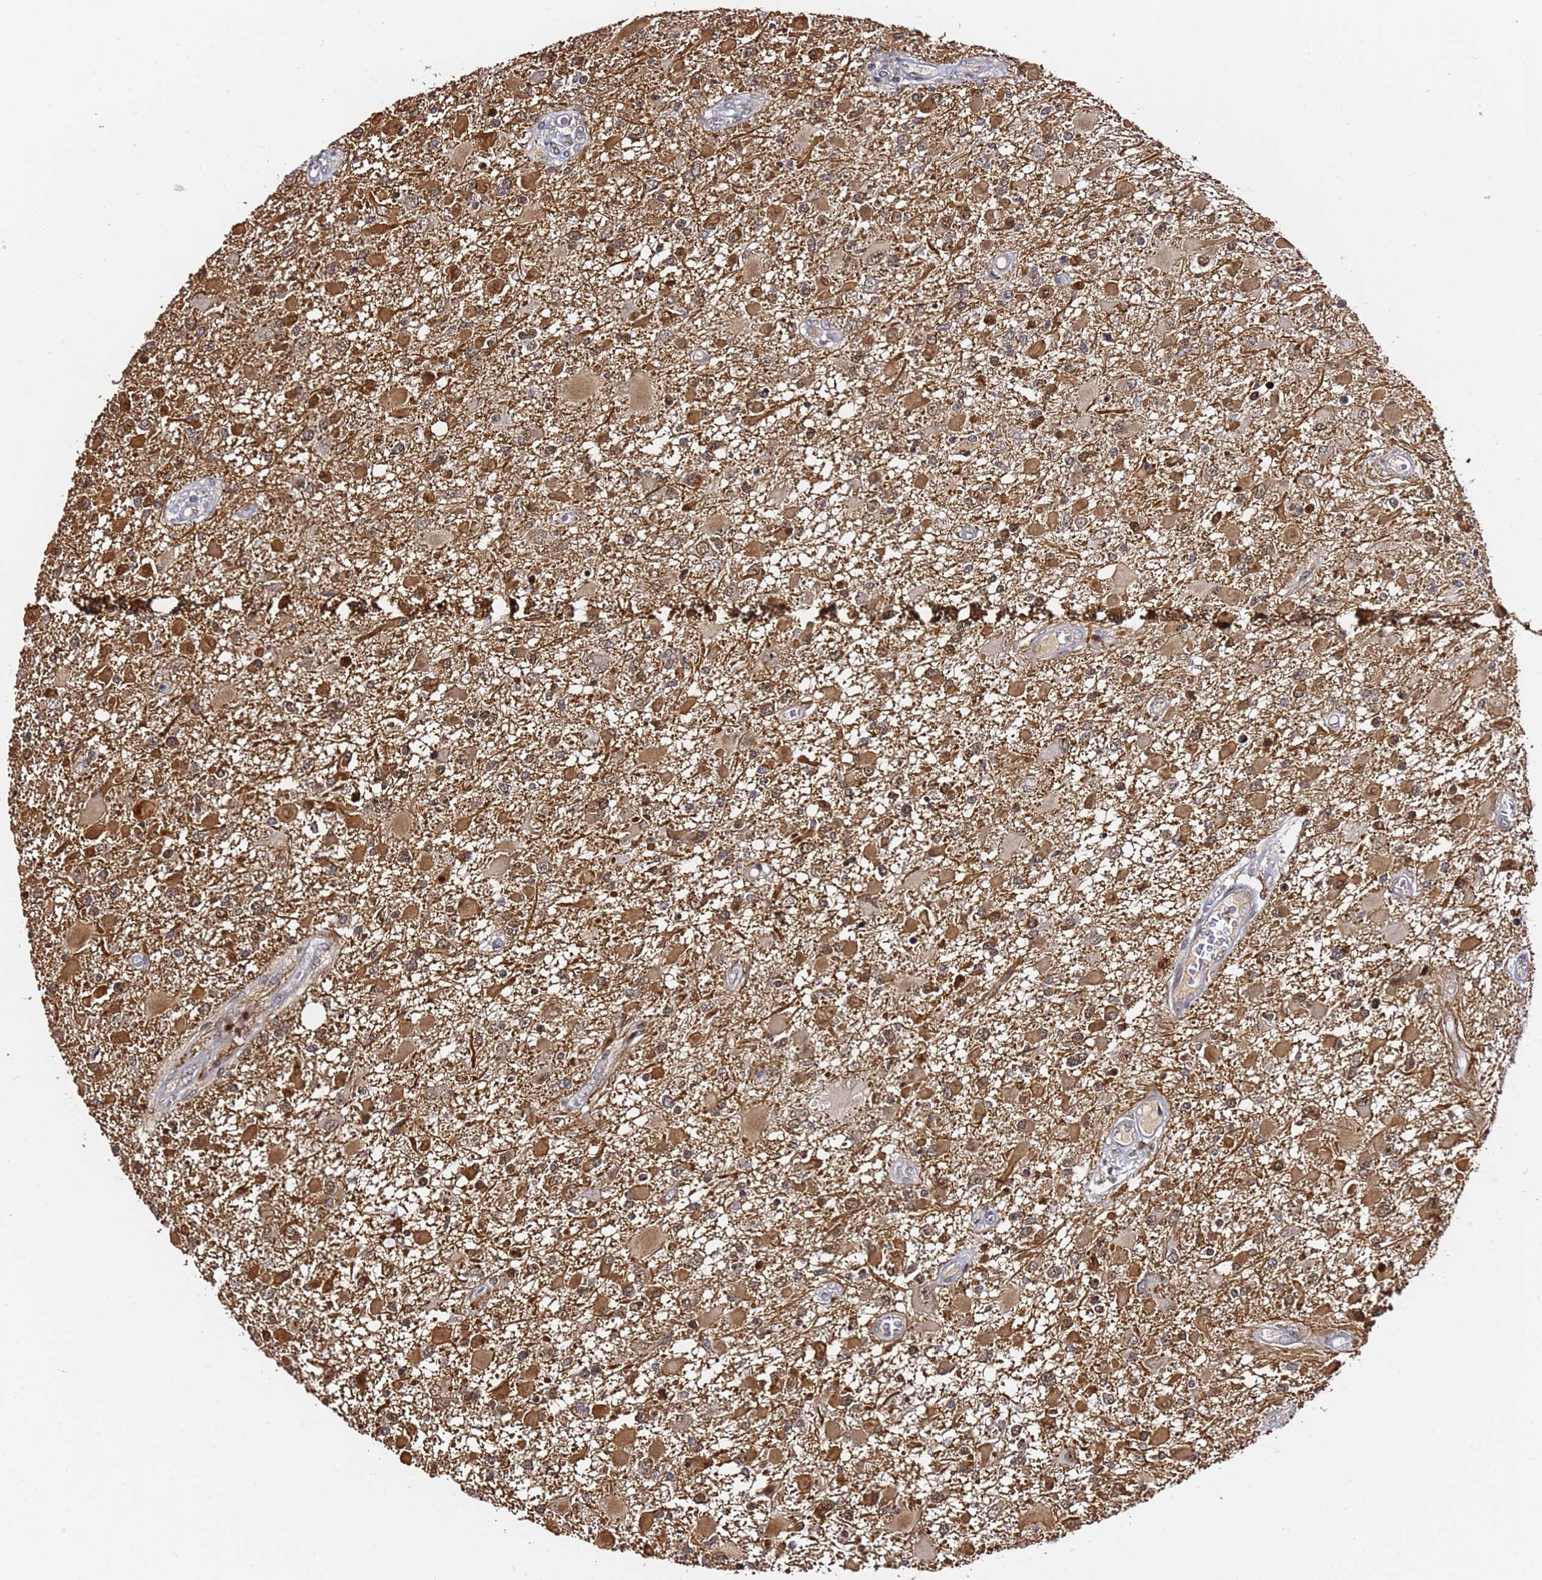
{"staining": {"intensity": "moderate", "quantity": ">75%", "location": "cytoplasmic/membranous,nuclear"}, "tissue": "glioma", "cell_type": "Tumor cells", "image_type": "cancer", "snomed": [{"axis": "morphology", "description": "Glioma, malignant, High grade"}, {"axis": "topography", "description": "Brain"}], "caption": "This is an image of immunohistochemistry staining of glioma, which shows moderate staining in the cytoplasmic/membranous and nuclear of tumor cells.", "gene": "FCF1", "patient": {"sex": "male", "age": 53}}